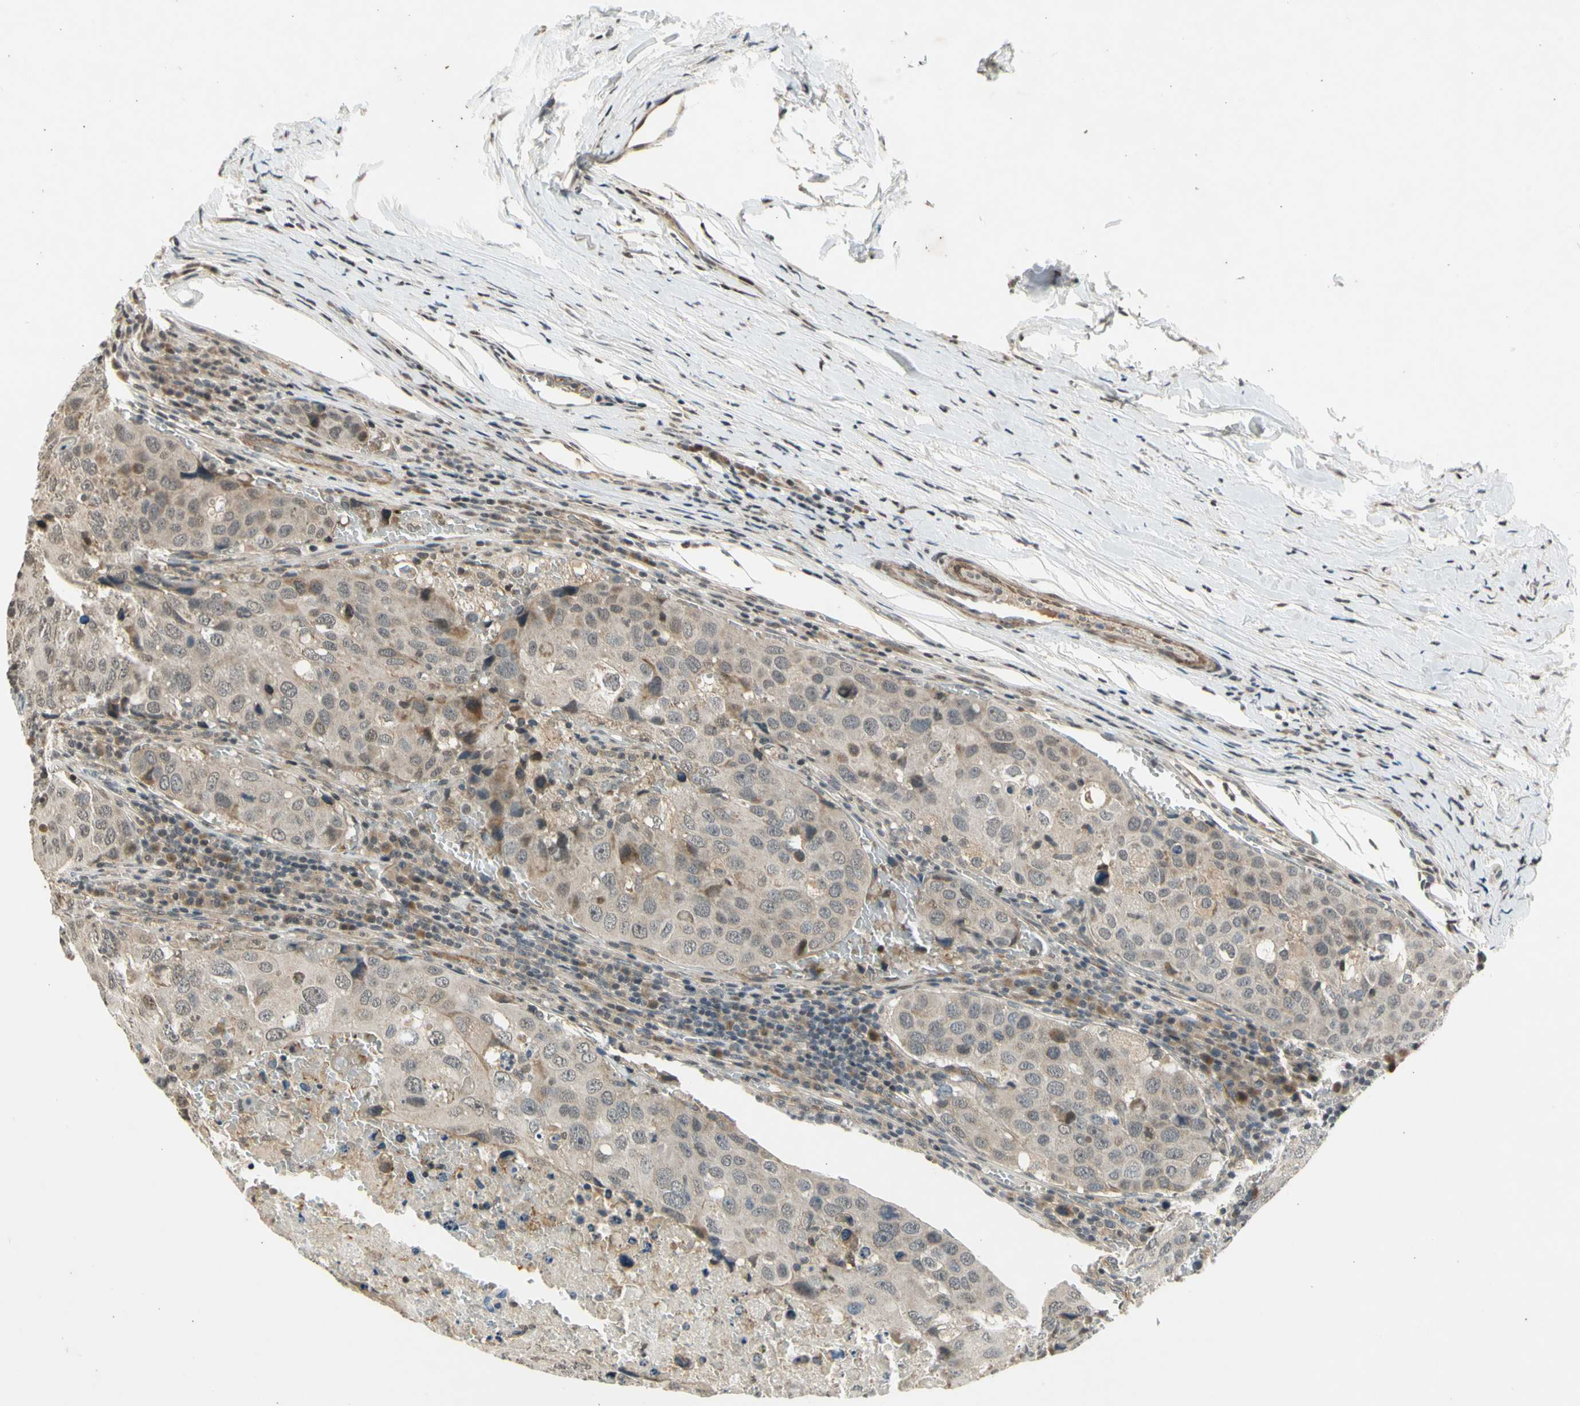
{"staining": {"intensity": "weak", "quantity": "<25%", "location": "cytoplasmic/membranous,nuclear"}, "tissue": "urothelial cancer", "cell_type": "Tumor cells", "image_type": "cancer", "snomed": [{"axis": "morphology", "description": "Urothelial carcinoma, High grade"}, {"axis": "topography", "description": "Lymph node"}, {"axis": "topography", "description": "Urinary bladder"}], "caption": "Immunohistochemistry (IHC) histopathology image of neoplastic tissue: high-grade urothelial carcinoma stained with DAB shows no significant protein expression in tumor cells.", "gene": "EFNB2", "patient": {"sex": "male", "age": 51}}